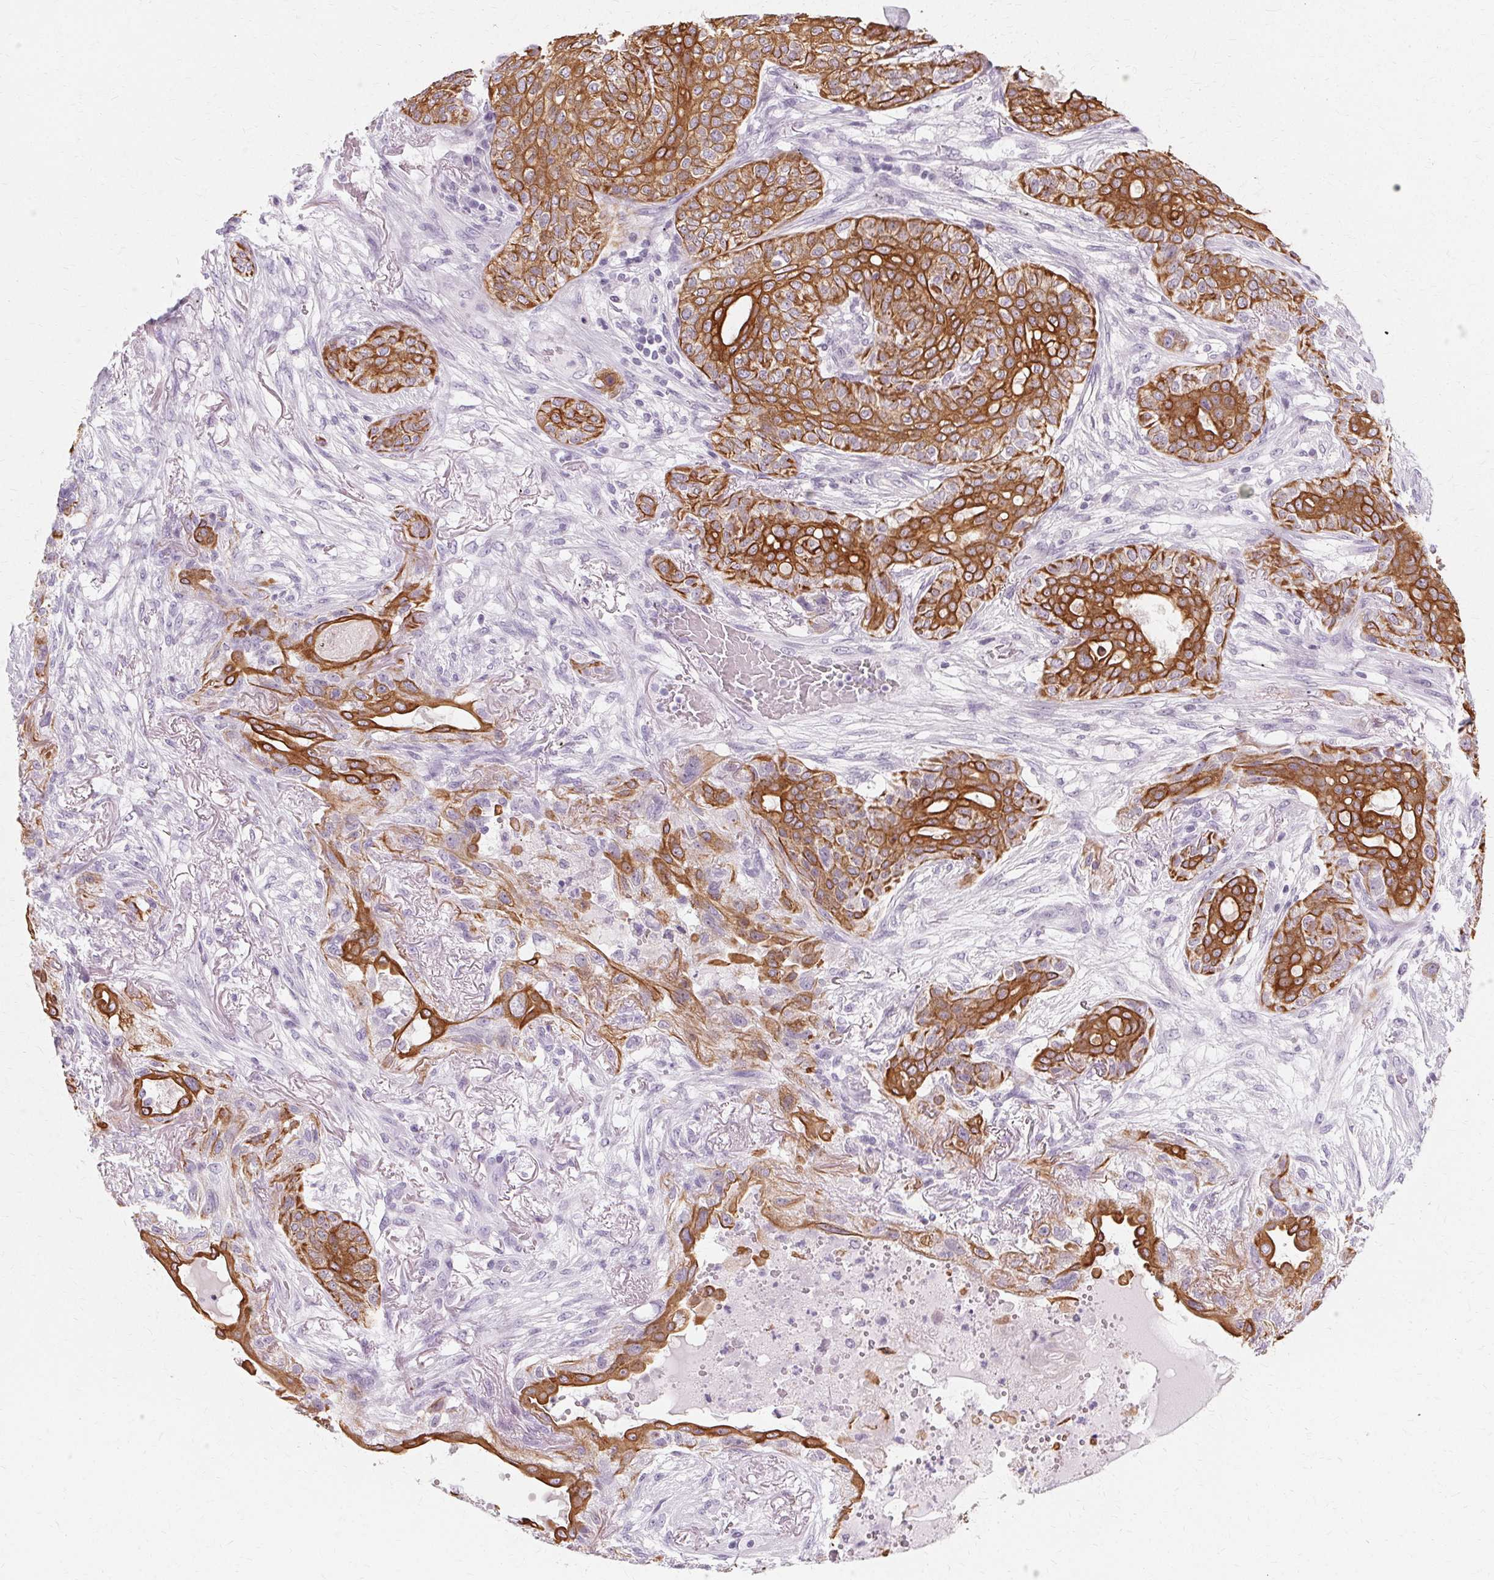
{"staining": {"intensity": "moderate", "quantity": ">75%", "location": "cytoplasmic/membranous"}, "tissue": "lung cancer", "cell_type": "Tumor cells", "image_type": "cancer", "snomed": [{"axis": "morphology", "description": "Squamous cell carcinoma, NOS"}, {"axis": "topography", "description": "Lung"}], "caption": "Lung cancer stained with DAB immunohistochemistry shows medium levels of moderate cytoplasmic/membranous staining in approximately >75% of tumor cells.", "gene": "KRT6C", "patient": {"sex": "female", "age": 70}}